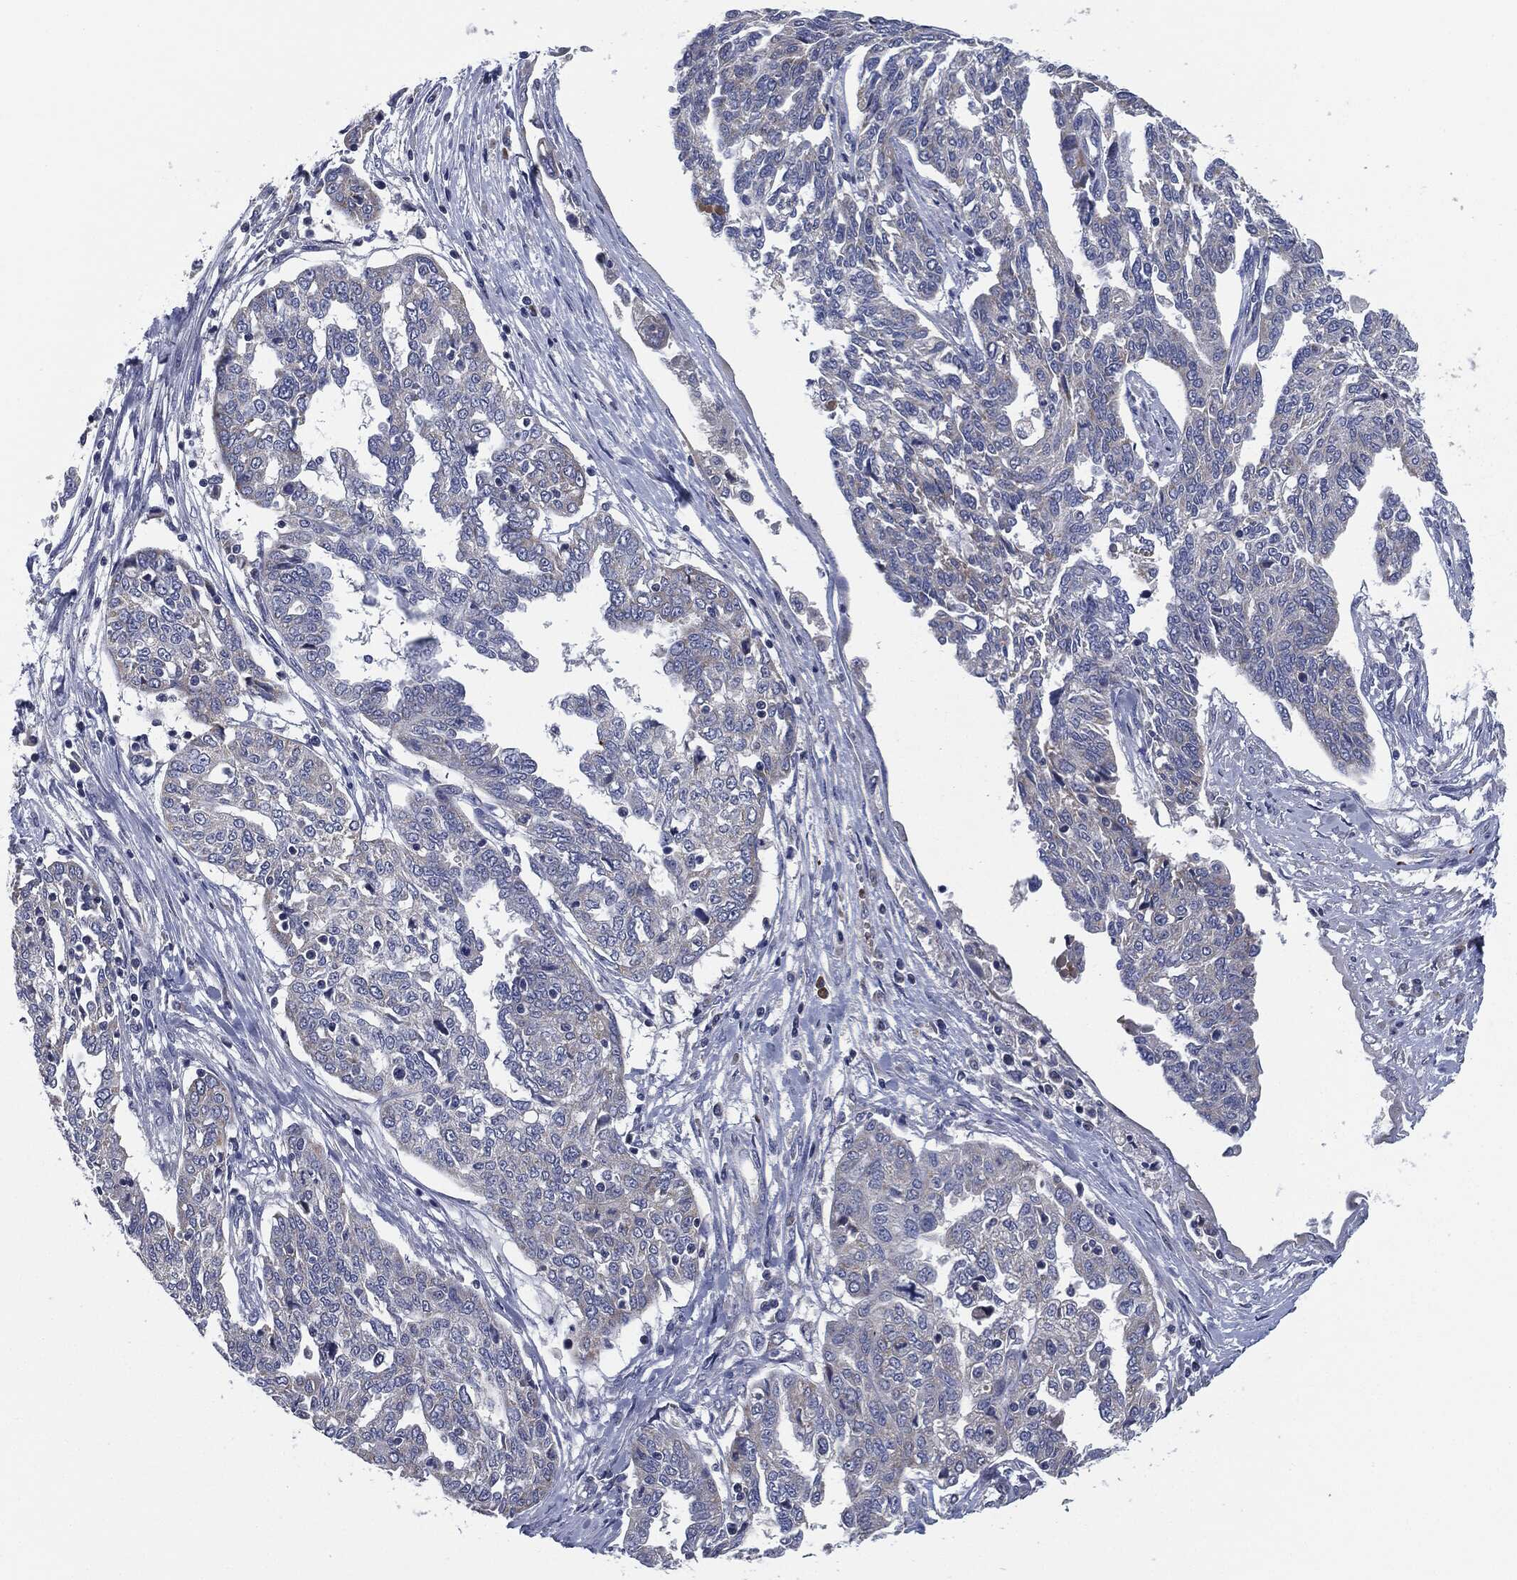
{"staining": {"intensity": "negative", "quantity": "none", "location": "none"}, "tissue": "ovarian cancer", "cell_type": "Tumor cells", "image_type": "cancer", "snomed": [{"axis": "morphology", "description": "Cystadenocarcinoma, serous, NOS"}, {"axis": "topography", "description": "Ovary"}], "caption": "Immunohistochemistry photomicrograph of ovarian cancer (serous cystadenocarcinoma) stained for a protein (brown), which reveals no positivity in tumor cells.", "gene": "SIGLEC9", "patient": {"sex": "female", "age": 67}}